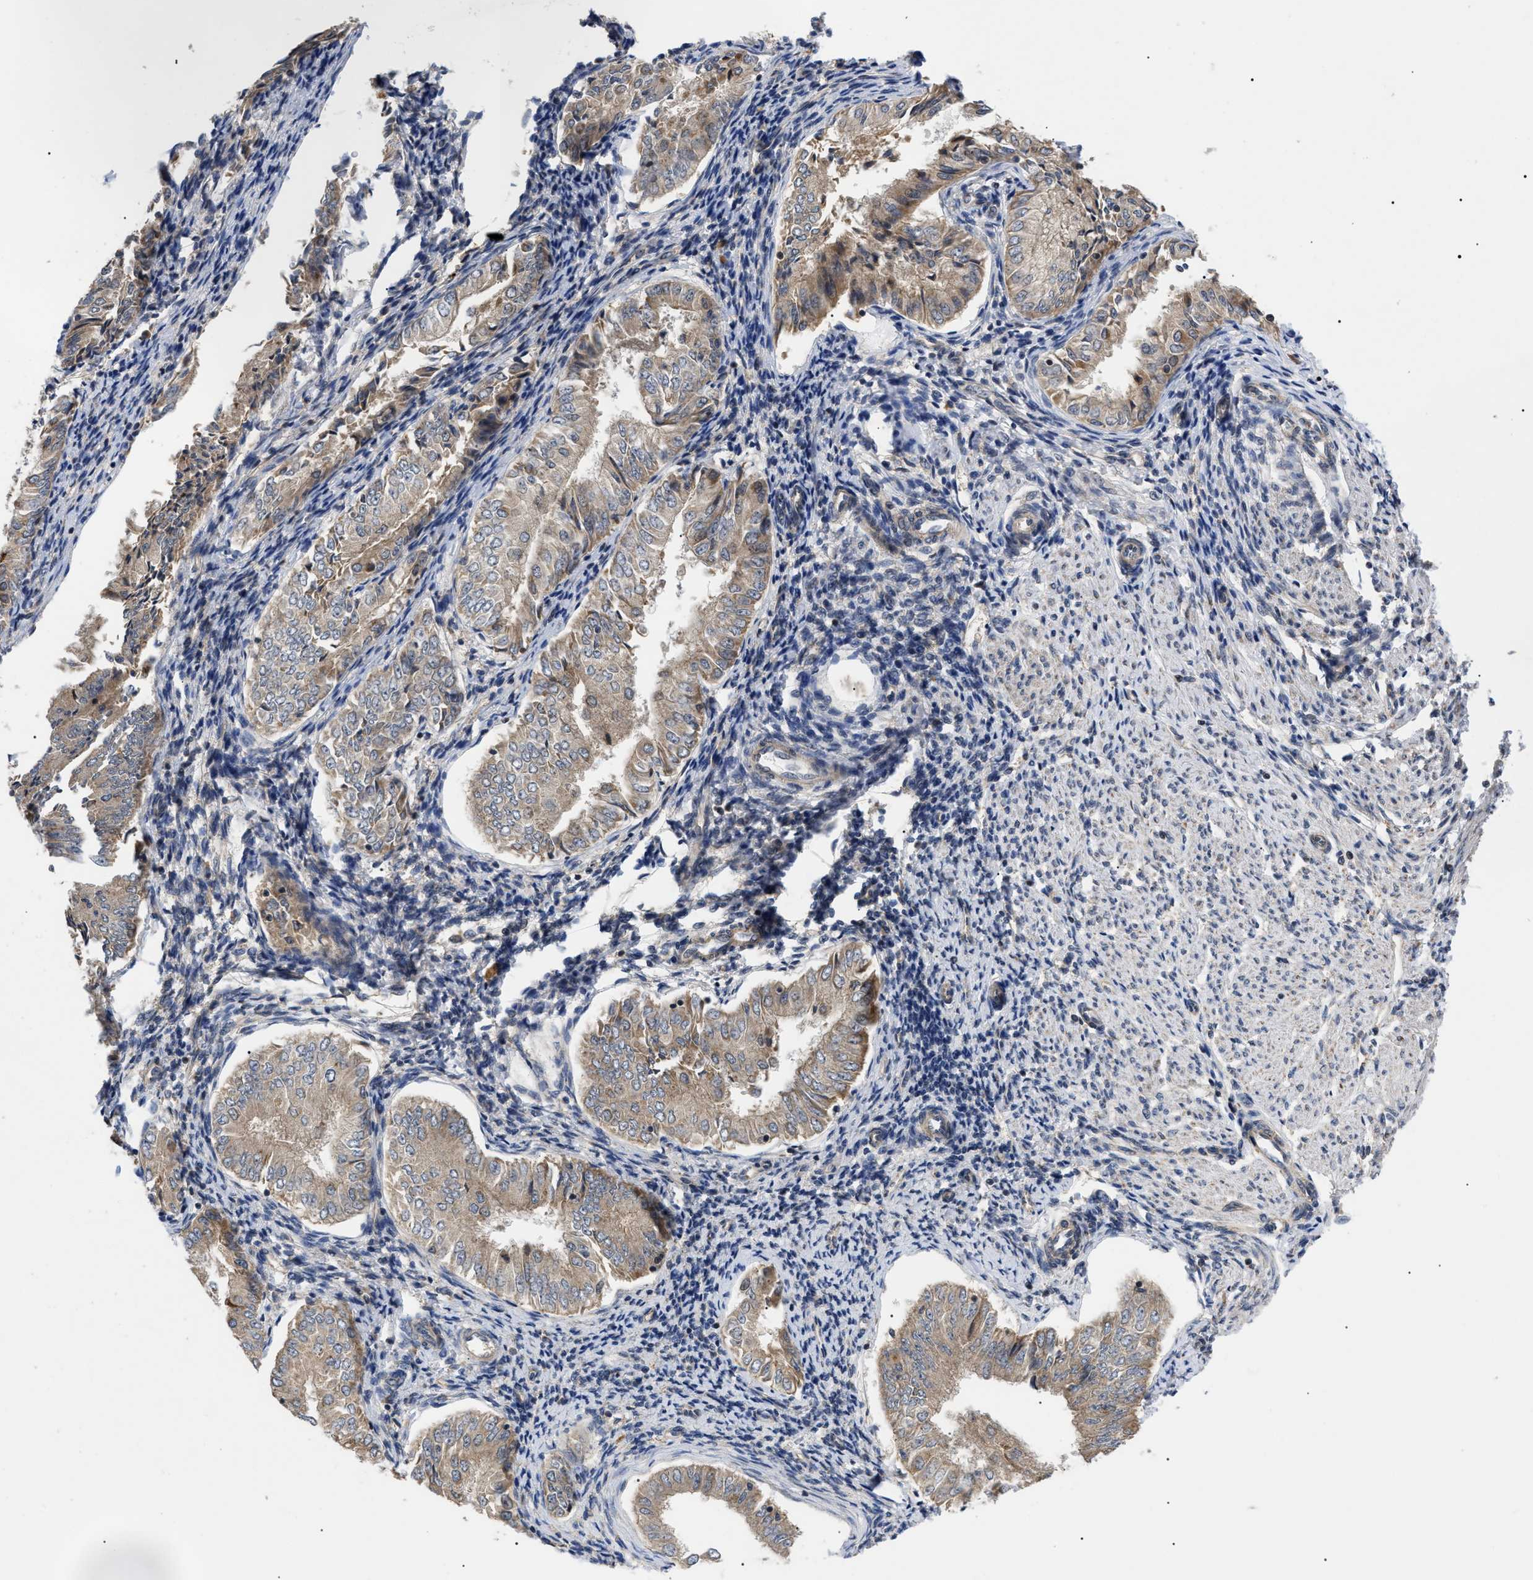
{"staining": {"intensity": "weak", "quantity": ">75%", "location": "cytoplasmic/membranous"}, "tissue": "endometrial cancer", "cell_type": "Tumor cells", "image_type": "cancer", "snomed": [{"axis": "morphology", "description": "Adenocarcinoma, NOS"}, {"axis": "topography", "description": "Endometrium"}], "caption": "Protein staining of endometrial cancer tissue shows weak cytoplasmic/membranous expression in approximately >75% of tumor cells.", "gene": "ZBTB11", "patient": {"sex": "female", "age": 53}}